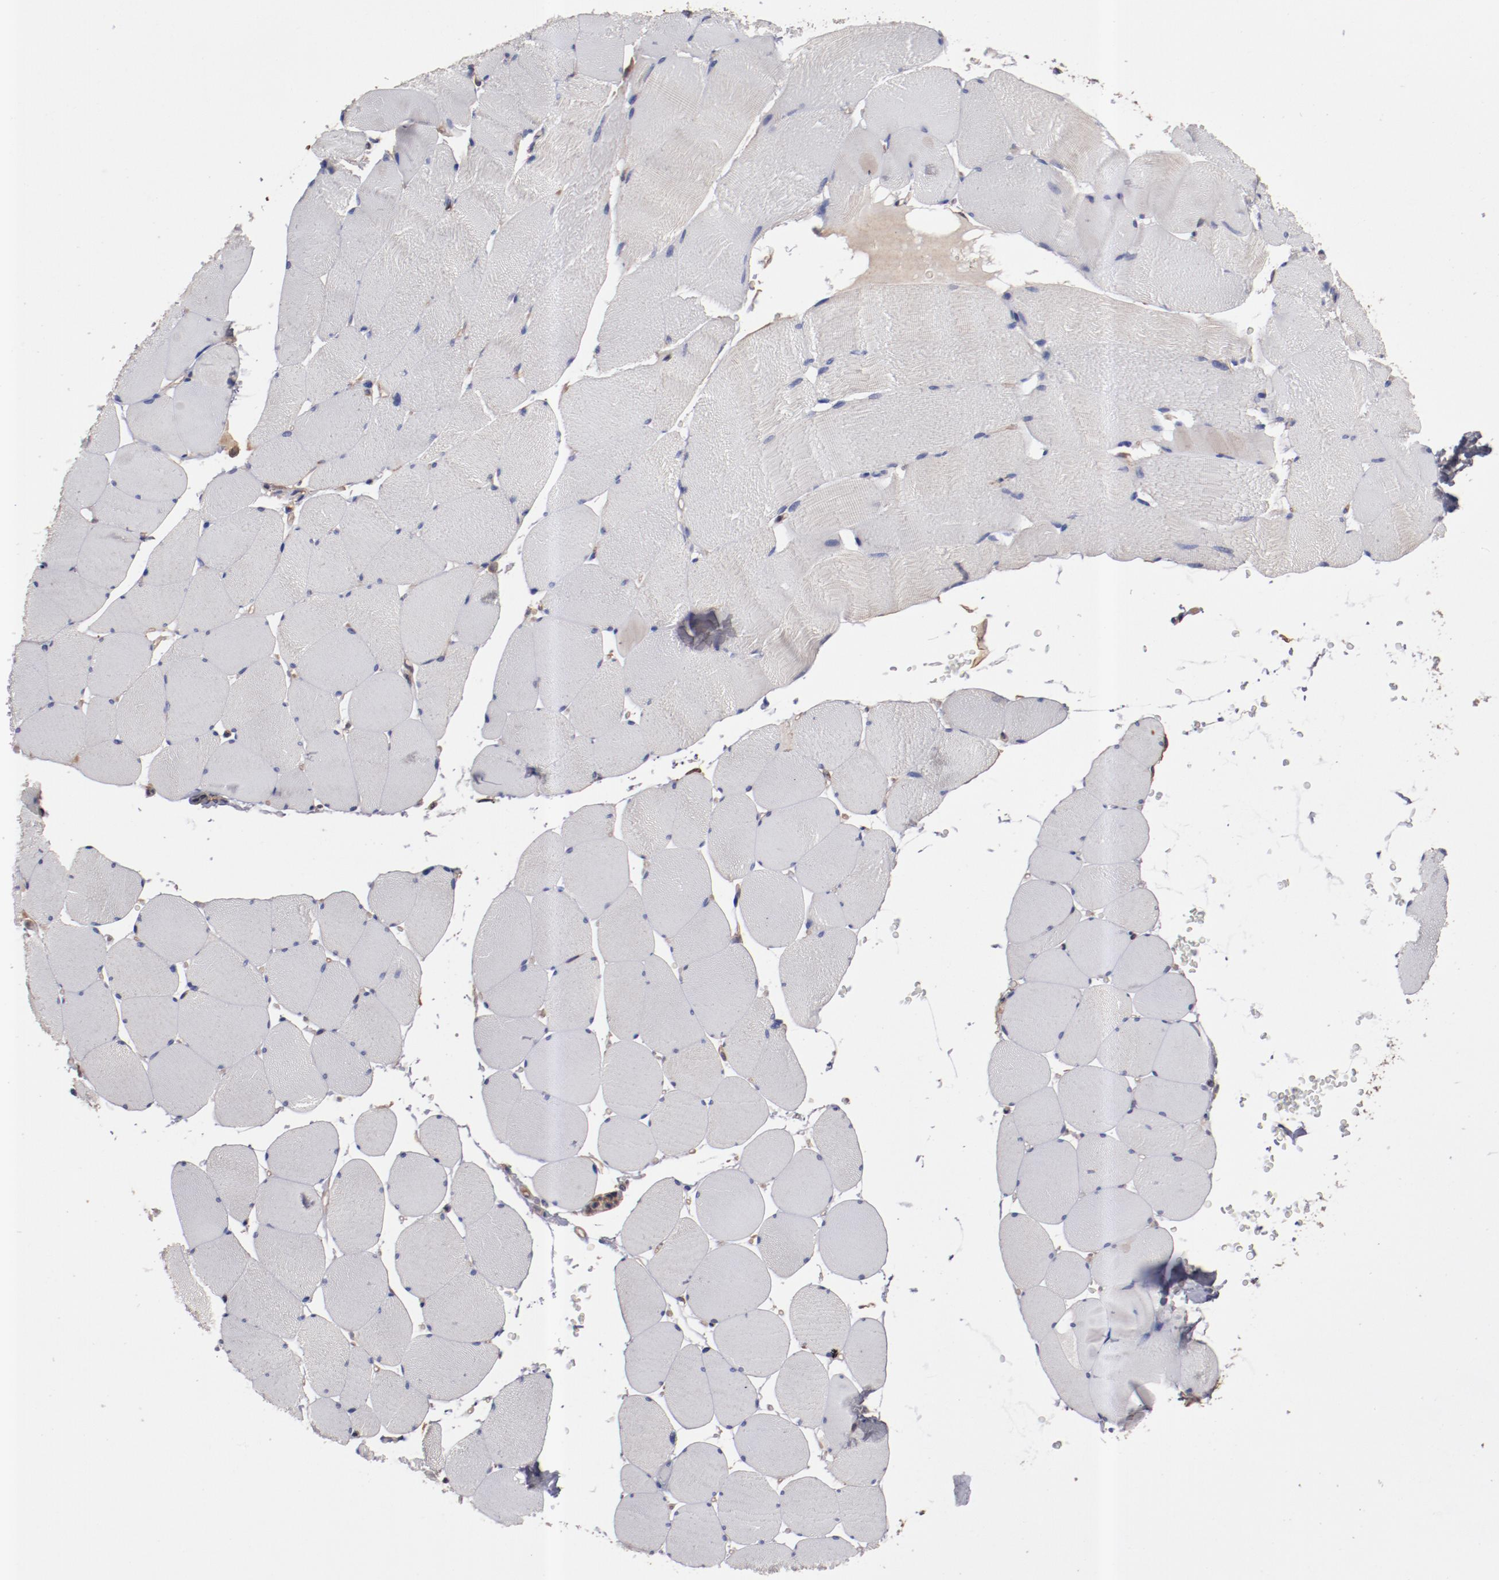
{"staining": {"intensity": "weak", "quantity": "<25%", "location": "cytoplasmic/membranous"}, "tissue": "skeletal muscle", "cell_type": "Myocytes", "image_type": "normal", "snomed": [{"axis": "morphology", "description": "Normal tissue, NOS"}, {"axis": "topography", "description": "Skeletal muscle"}], "caption": "DAB immunohistochemical staining of normal human skeletal muscle shows no significant positivity in myocytes.", "gene": "DNAAF2", "patient": {"sex": "male", "age": 62}}